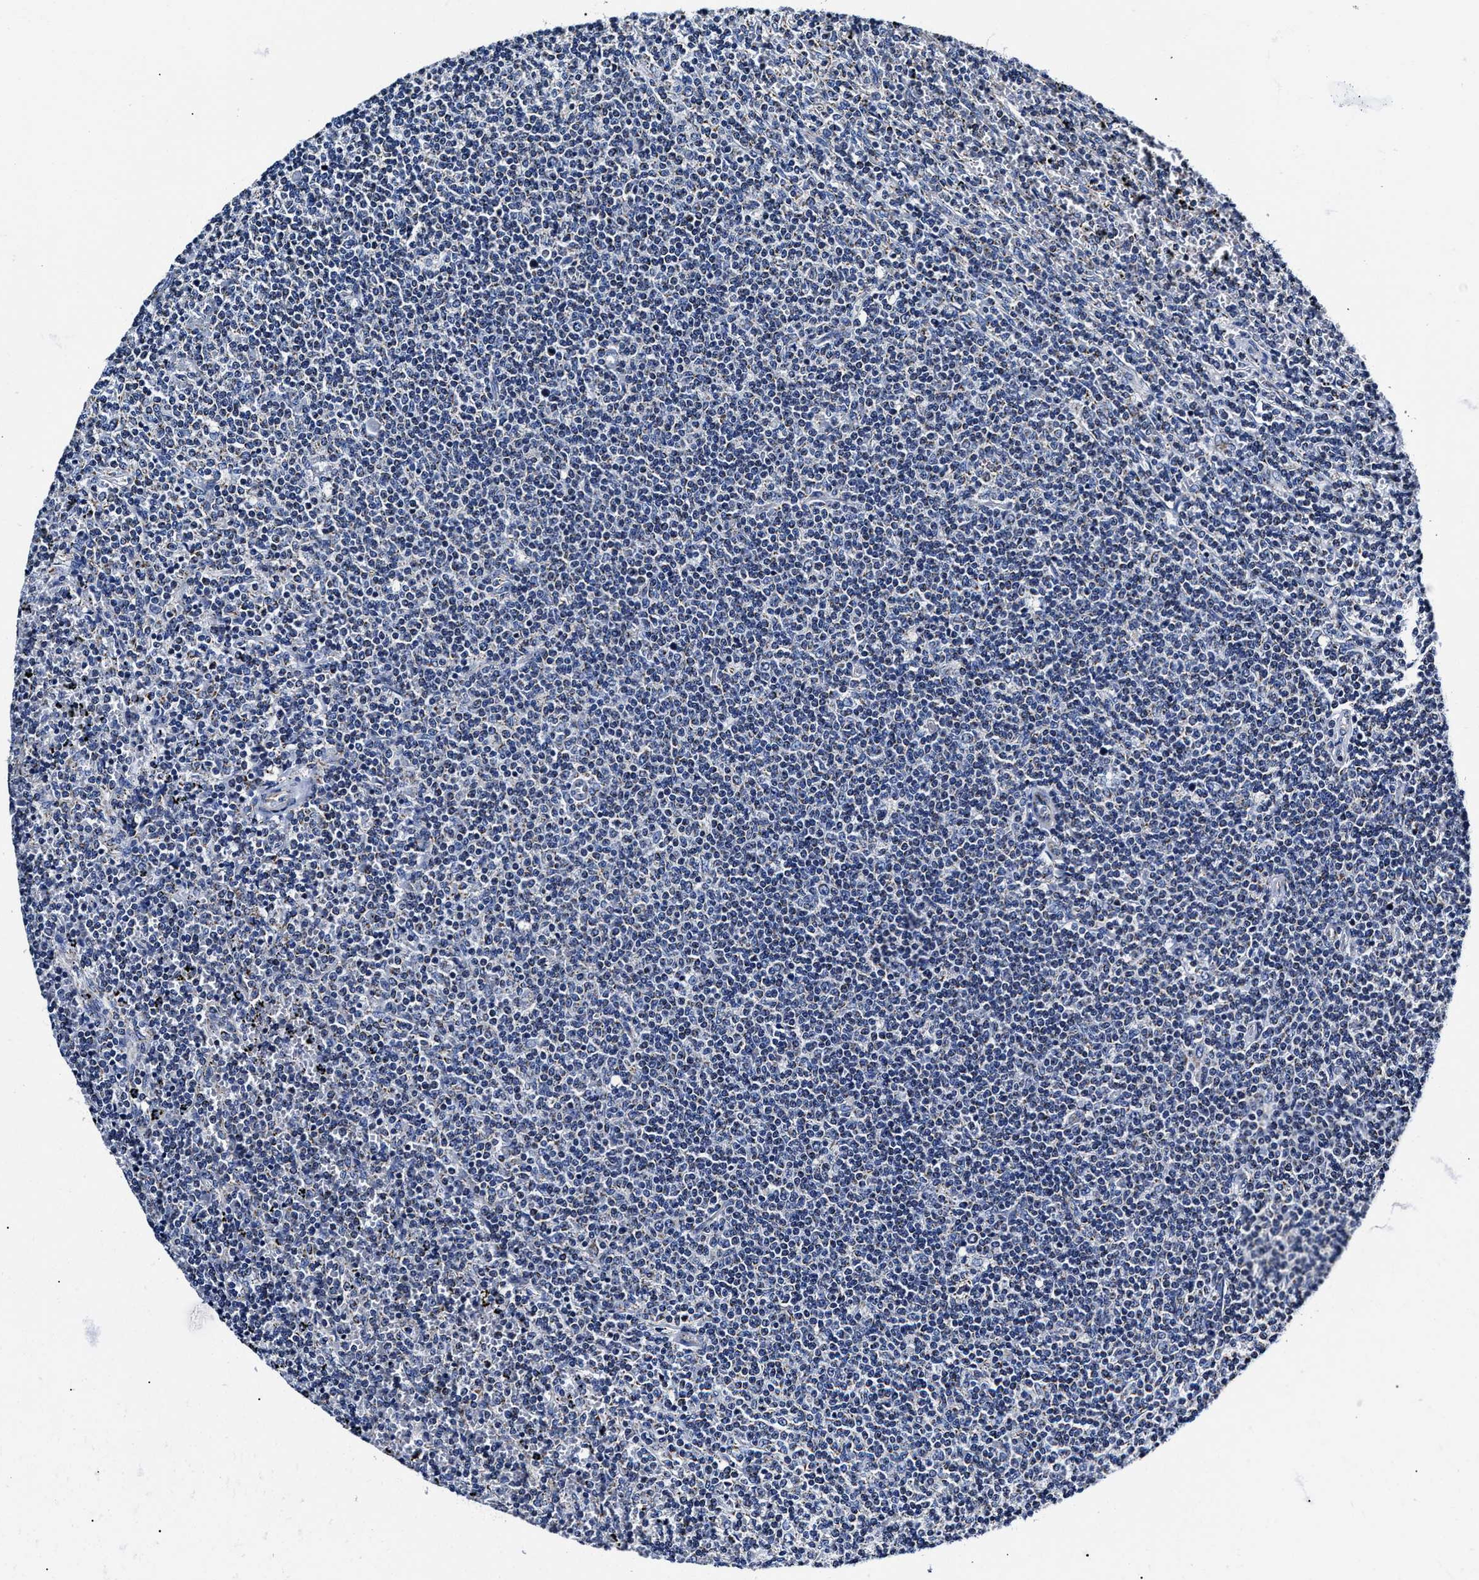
{"staining": {"intensity": "negative", "quantity": "none", "location": "none"}, "tissue": "lymphoma", "cell_type": "Tumor cells", "image_type": "cancer", "snomed": [{"axis": "morphology", "description": "Malignant lymphoma, non-Hodgkin's type, Low grade"}, {"axis": "topography", "description": "Spleen"}], "caption": "High power microscopy histopathology image of an immunohistochemistry photomicrograph of malignant lymphoma, non-Hodgkin's type (low-grade), revealing no significant positivity in tumor cells.", "gene": "HINT2", "patient": {"sex": "female", "age": 50}}